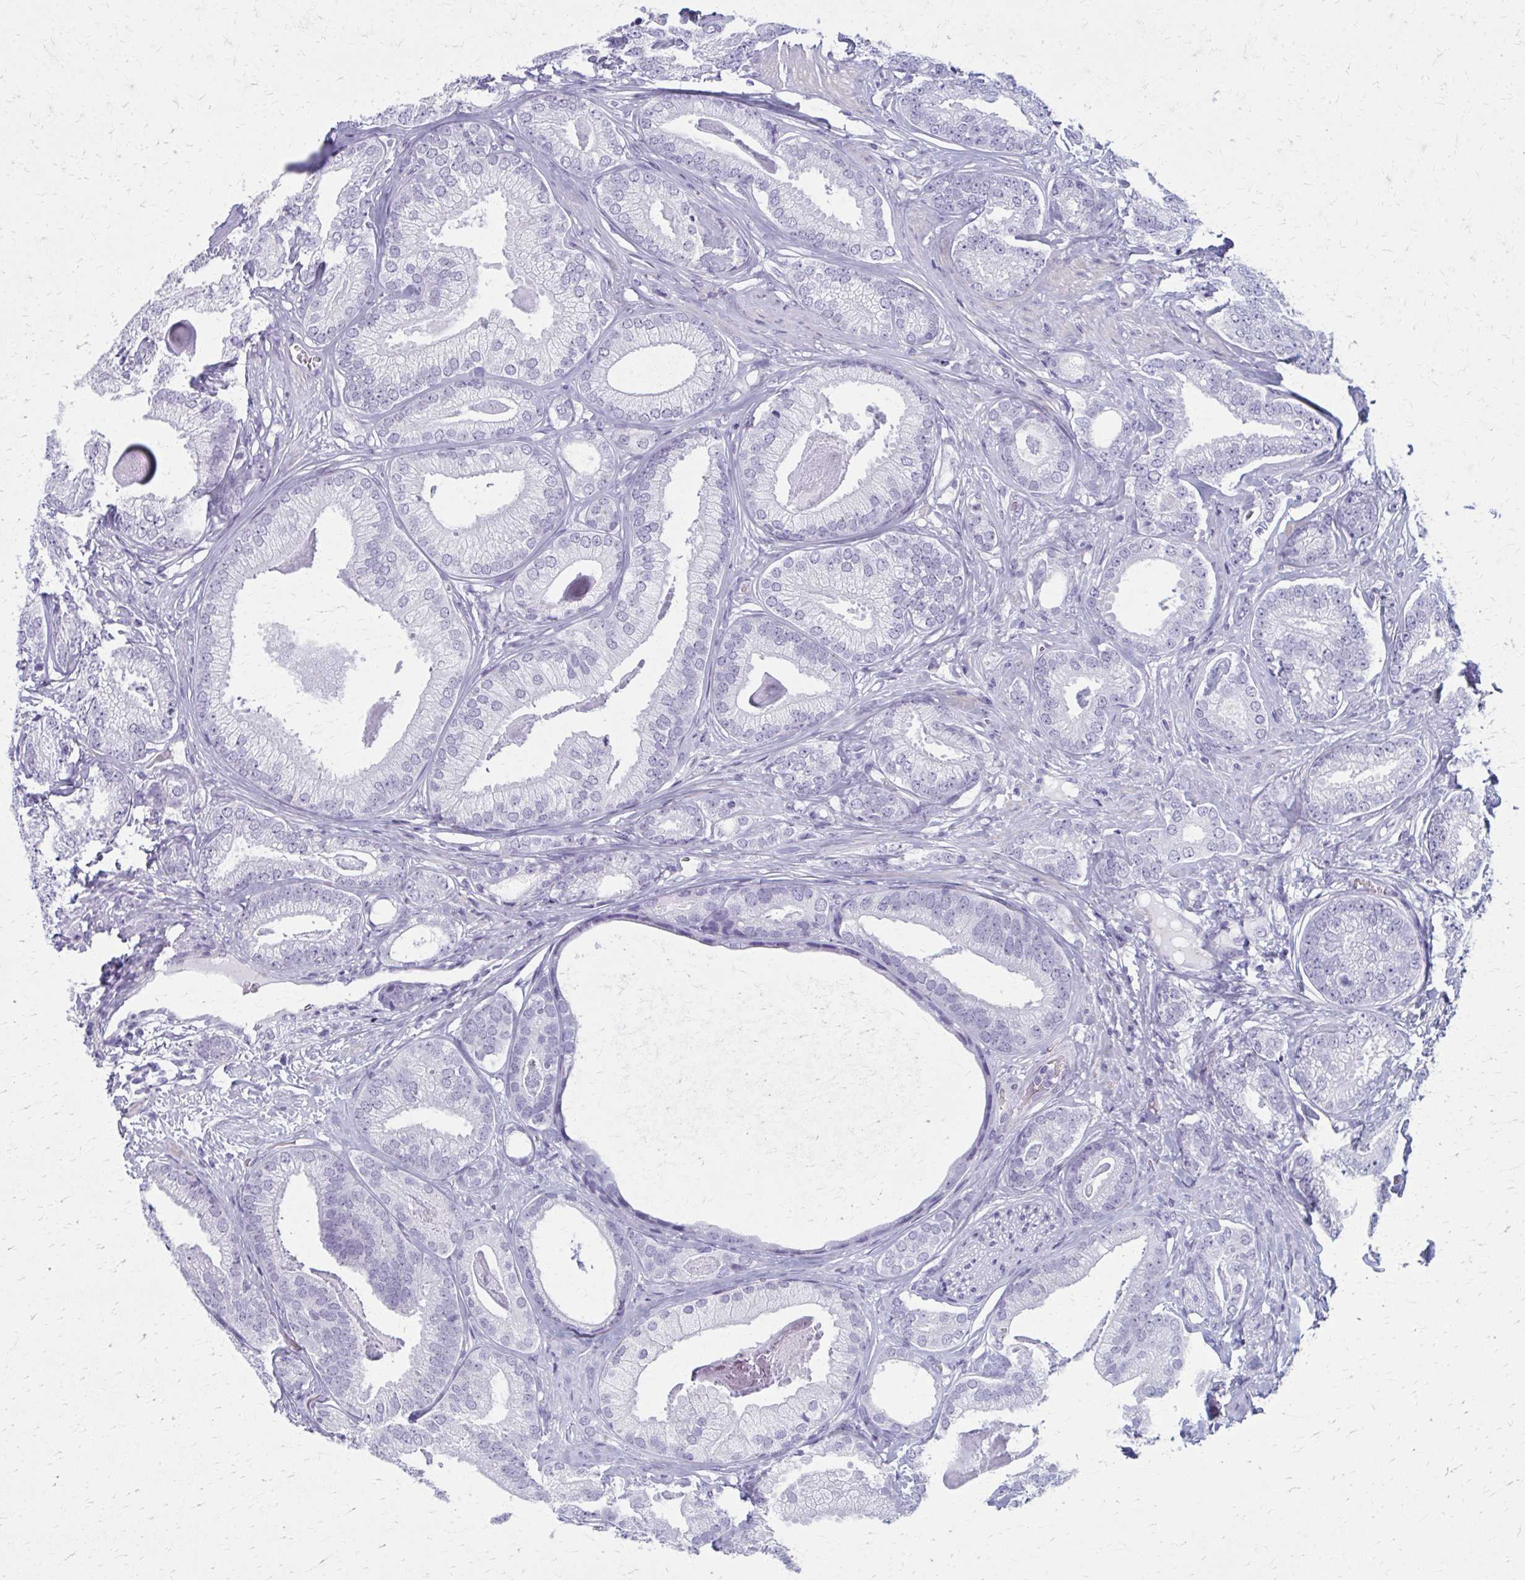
{"staining": {"intensity": "negative", "quantity": "none", "location": "none"}, "tissue": "prostate cancer", "cell_type": "Tumor cells", "image_type": "cancer", "snomed": [{"axis": "morphology", "description": "Adenocarcinoma, Low grade"}, {"axis": "topography", "description": "Prostate"}], "caption": "Immunohistochemistry image of neoplastic tissue: human prostate cancer (low-grade adenocarcinoma) stained with DAB (3,3'-diaminobenzidine) demonstrates no significant protein expression in tumor cells.", "gene": "MPLKIP", "patient": {"sex": "male", "age": 63}}